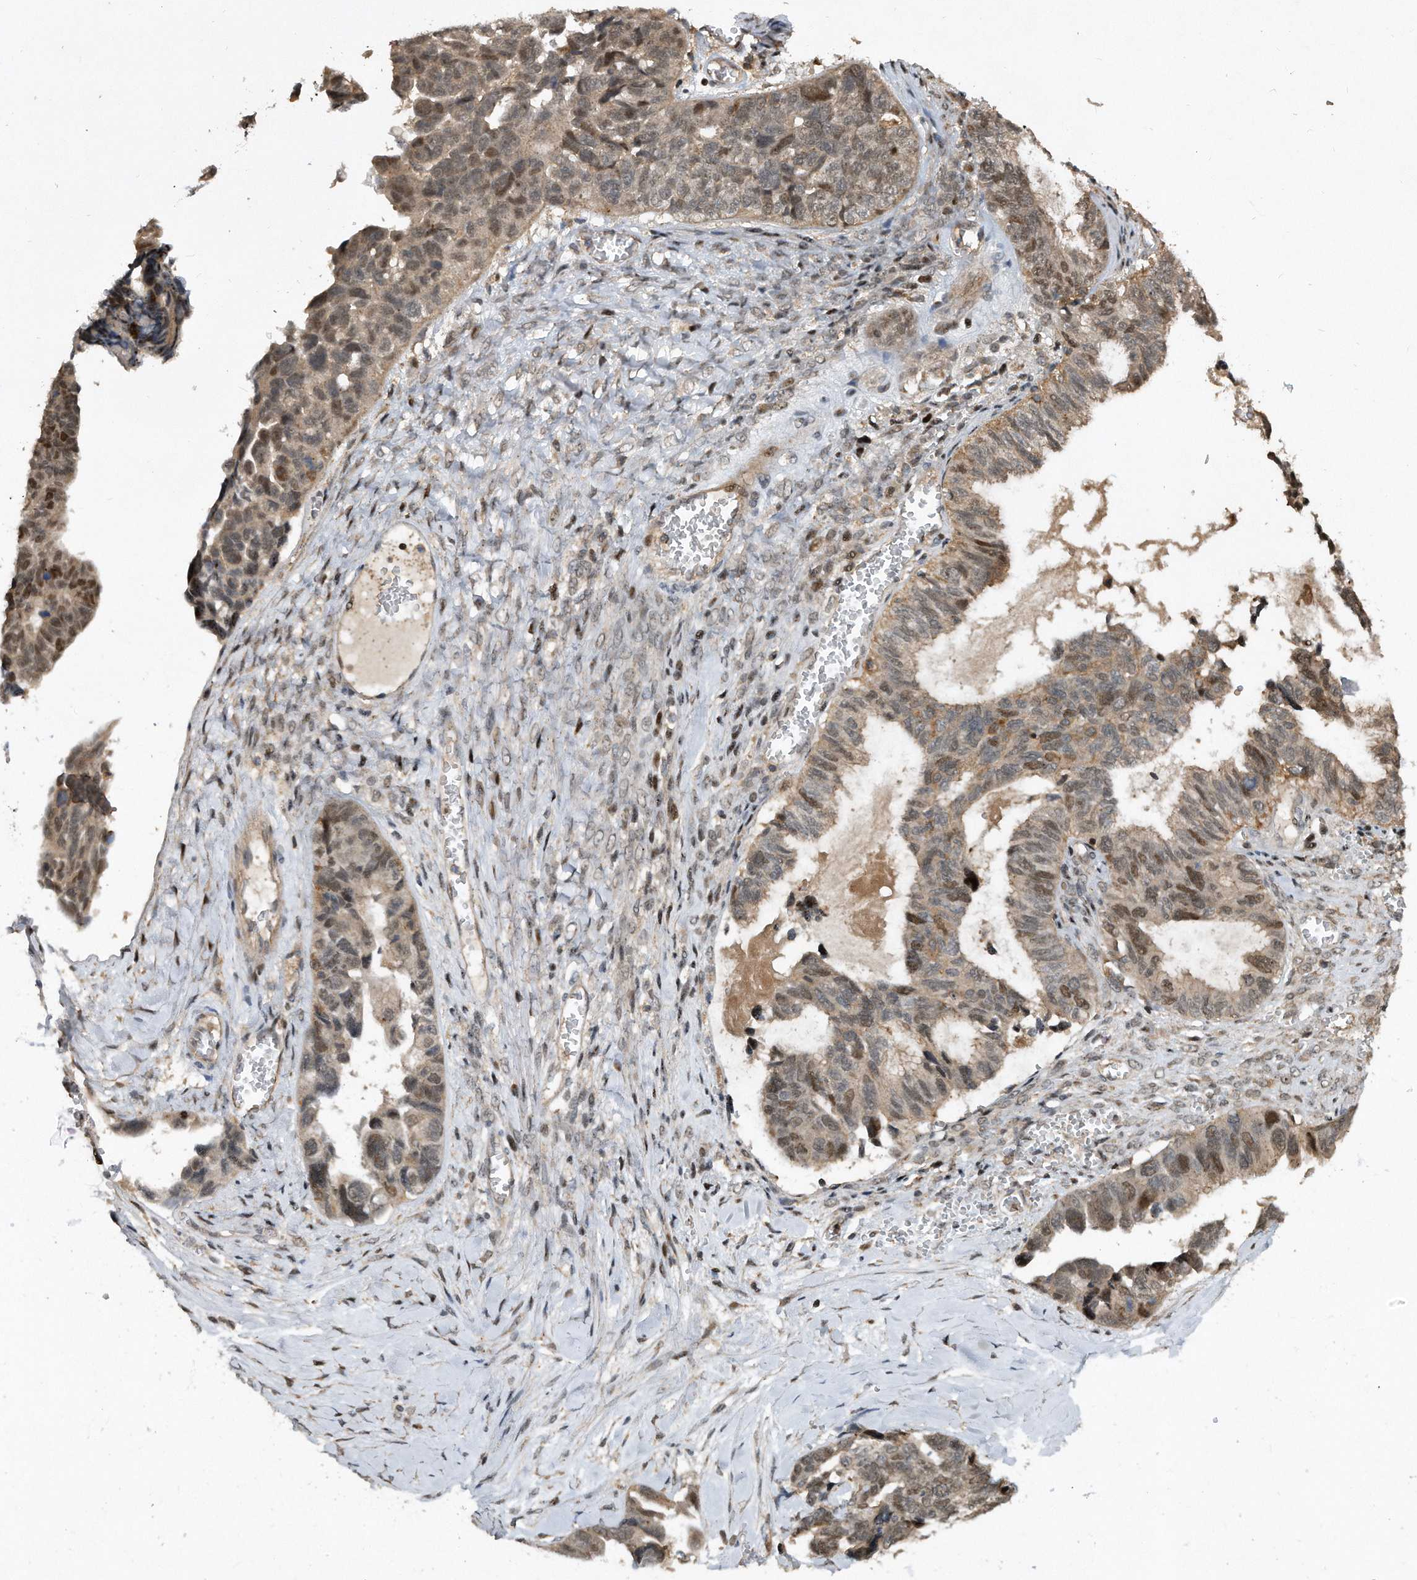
{"staining": {"intensity": "moderate", "quantity": "25%-75%", "location": "cytoplasmic/membranous,nuclear"}, "tissue": "ovarian cancer", "cell_type": "Tumor cells", "image_type": "cancer", "snomed": [{"axis": "morphology", "description": "Cystadenocarcinoma, serous, NOS"}, {"axis": "topography", "description": "Ovary"}], "caption": "Immunohistochemistry staining of ovarian cancer (serous cystadenocarcinoma), which demonstrates medium levels of moderate cytoplasmic/membranous and nuclear positivity in approximately 25%-75% of tumor cells indicating moderate cytoplasmic/membranous and nuclear protein positivity. The staining was performed using DAB (brown) for protein detection and nuclei were counterstained in hematoxylin (blue).", "gene": "PGBD2", "patient": {"sex": "female", "age": 79}}